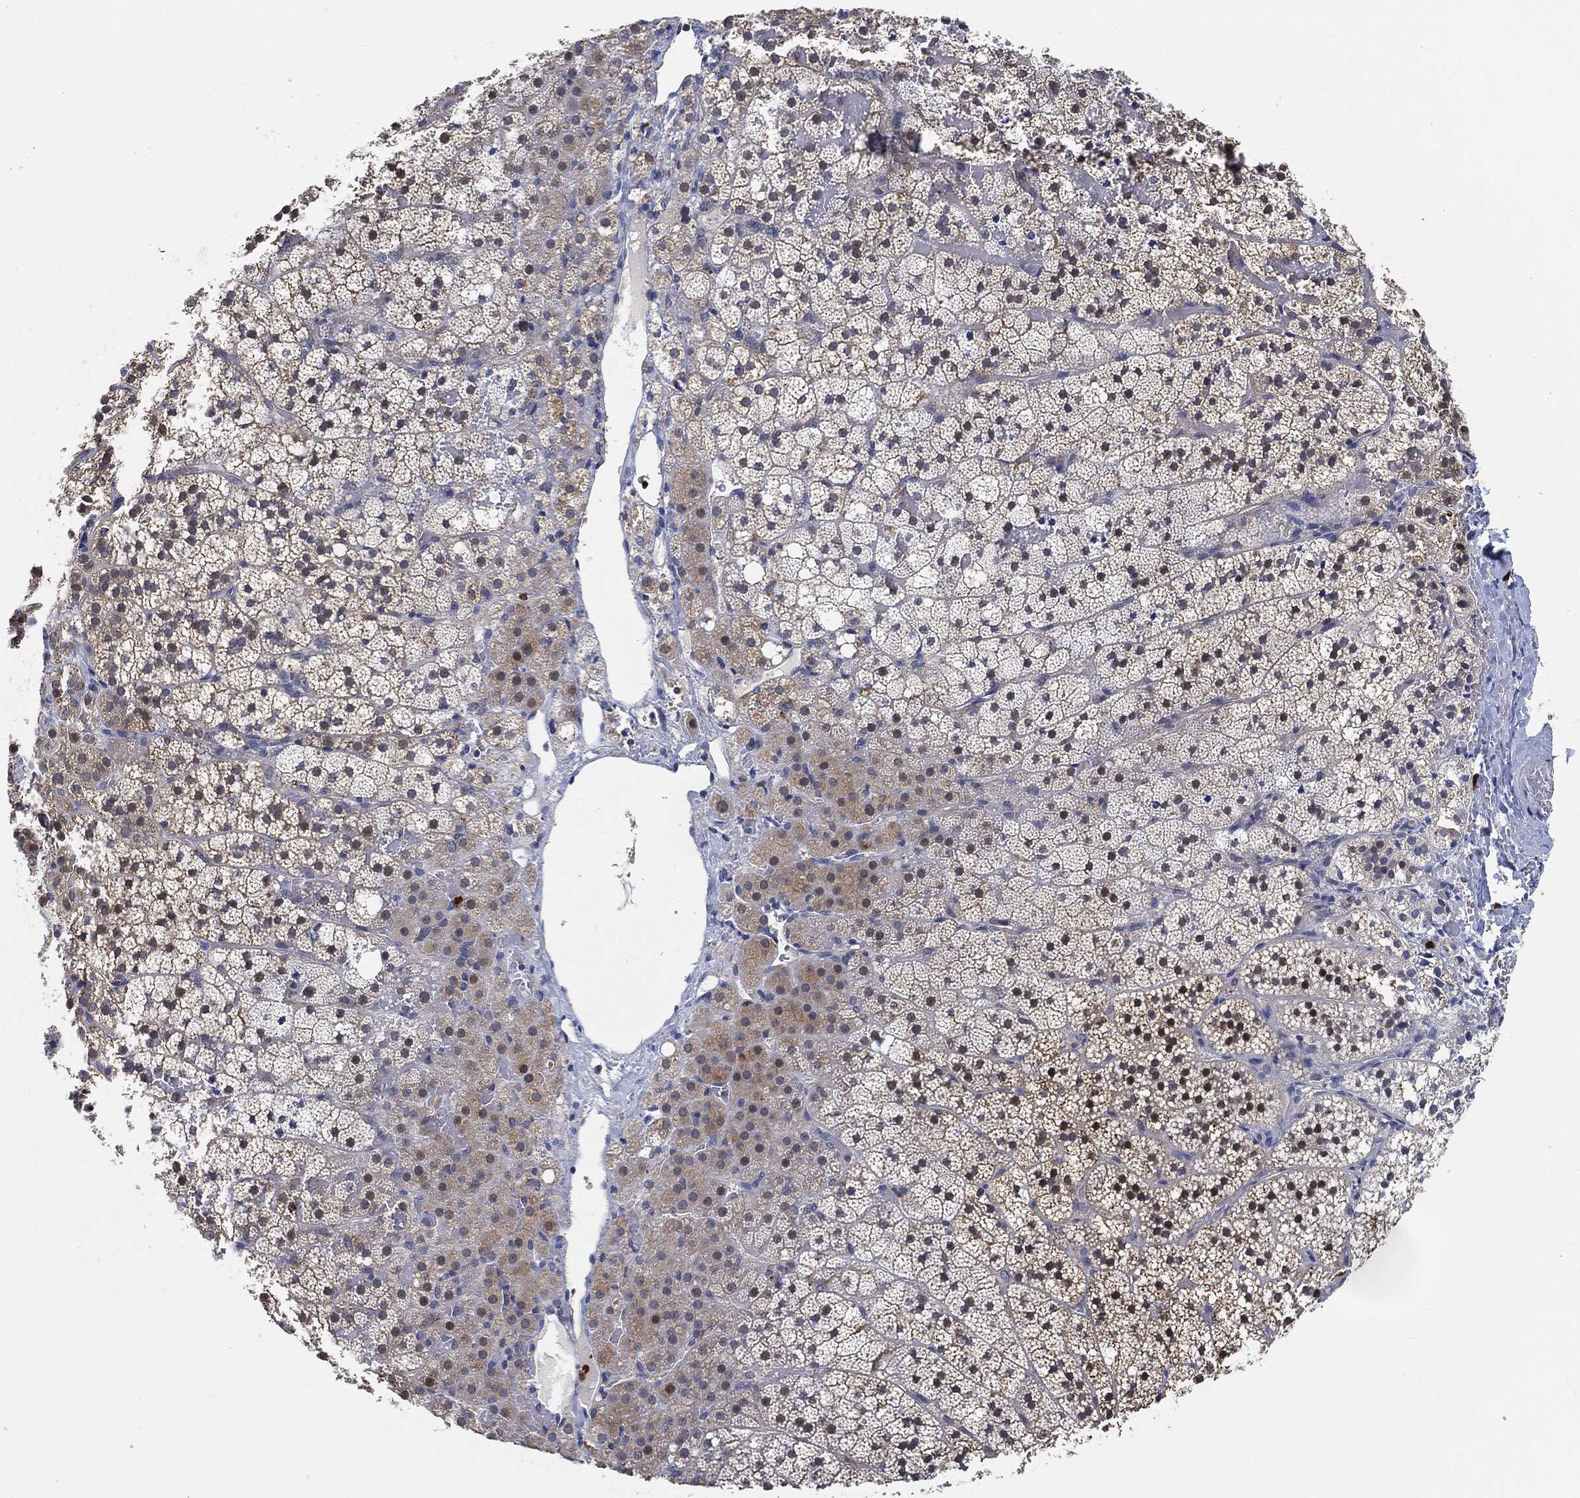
{"staining": {"intensity": "moderate", "quantity": "<25%", "location": "cytoplasmic/membranous"}, "tissue": "adrenal gland", "cell_type": "Glandular cells", "image_type": "normal", "snomed": [{"axis": "morphology", "description": "Normal tissue, NOS"}, {"axis": "topography", "description": "Adrenal gland"}], "caption": "Human adrenal gland stained with a brown dye displays moderate cytoplasmic/membranous positive staining in approximately <25% of glandular cells.", "gene": "VSIG4", "patient": {"sex": "male", "age": 53}}